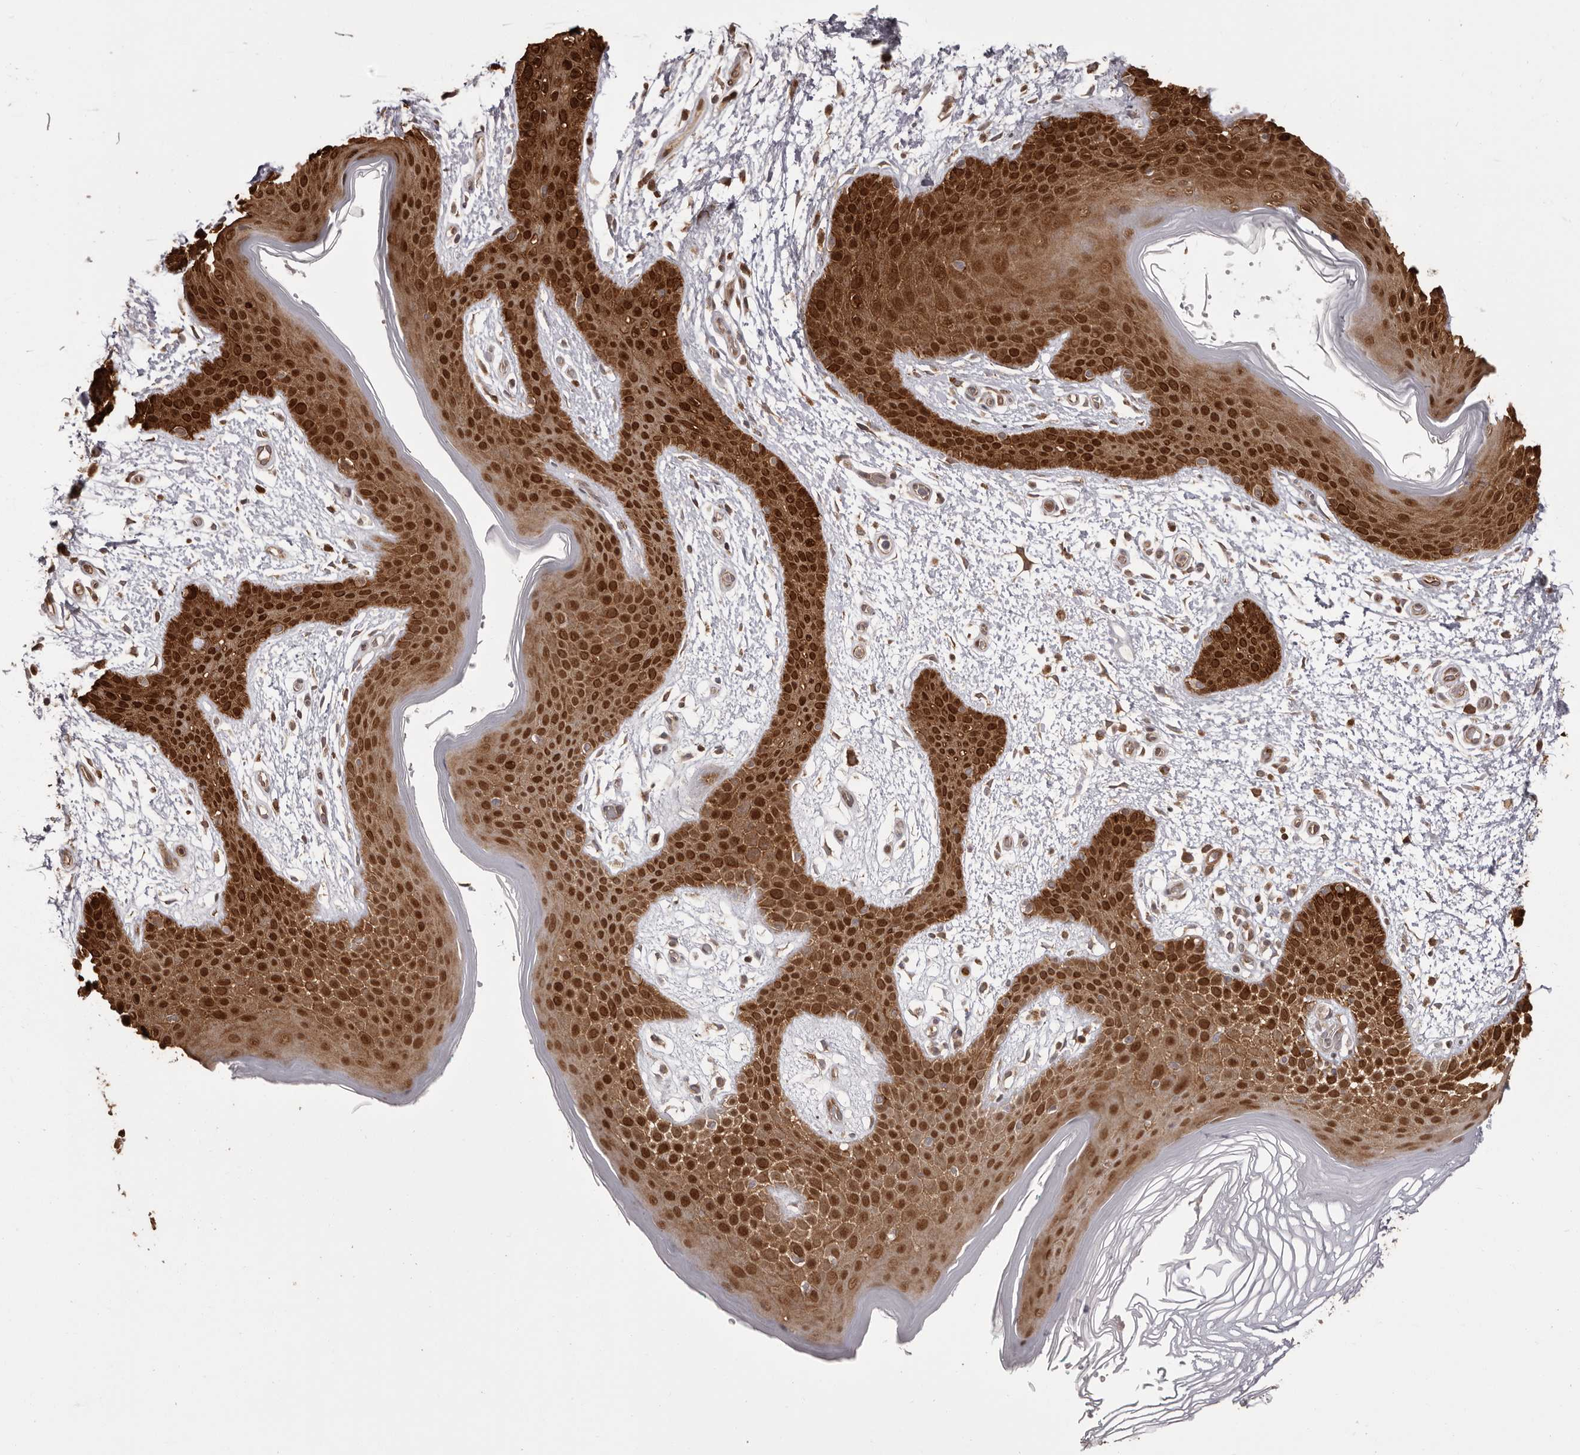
{"staining": {"intensity": "strong", "quantity": ">75%", "location": "cytoplasmic/membranous,nuclear"}, "tissue": "skin", "cell_type": "Epidermal cells", "image_type": "normal", "snomed": [{"axis": "morphology", "description": "Normal tissue, NOS"}, {"axis": "topography", "description": "Anal"}], "caption": "Normal skin demonstrates strong cytoplasmic/membranous,nuclear staining in about >75% of epidermal cells.", "gene": "GFOD1", "patient": {"sex": "male", "age": 74}}